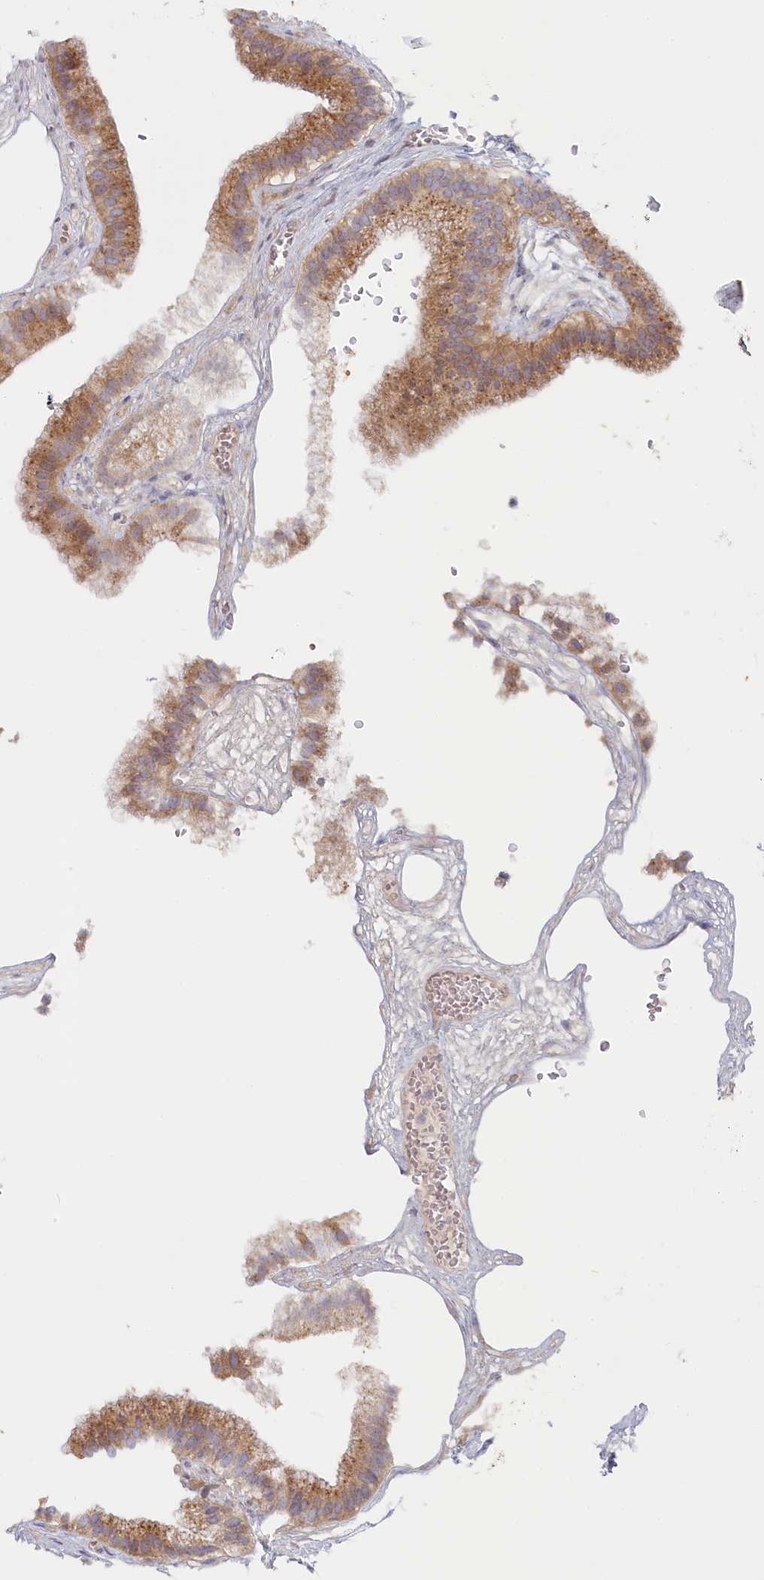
{"staining": {"intensity": "moderate", "quantity": ">75%", "location": "cytoplasmic/membranous"}, "tissue": "gallbladder", "cell_type": "Glandular cells", "image_type": "normal", "snomed": [{"axis": "morphology", "description": "Normal tissue, NOS"}, {"axis": "topography", "description": "Gallbladder"}], "caption": "Human gallbladder stained with a brown dye displays moderate cytoplasmic/membranous positive positivity in approximately >75% of glandular cells.", "gene": "STX16", "patient": {"sex": "female", "age": 54}}